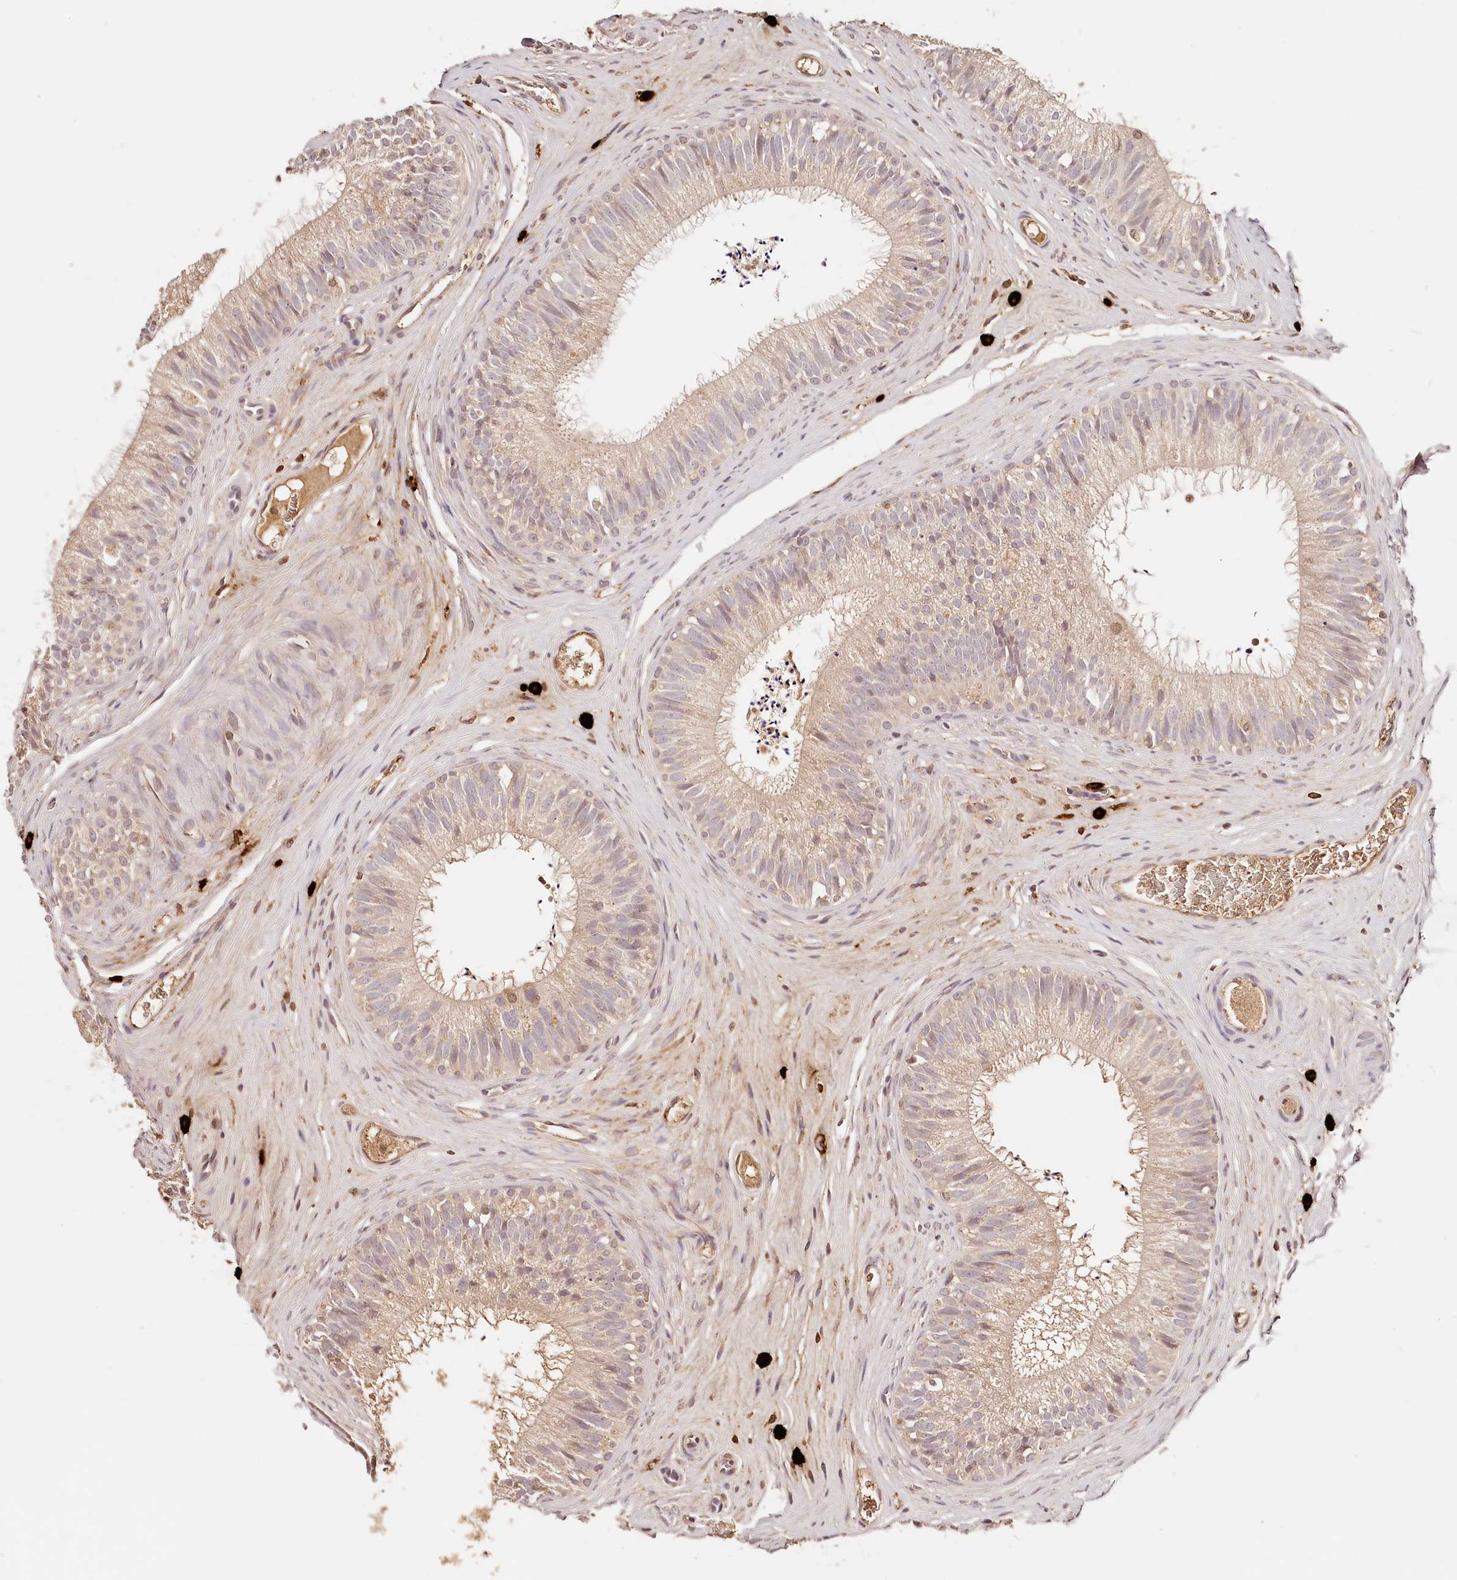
{"staining": {"intensity": "weak", "quantity": "25%-75%", "location": "cytoplasmic/membranous"}, "tissue": "epididymis", "cell_type": "Glandular cells", "image_type": "normal", "snomed": [{"axis": "morphology", "description": "Normal tissue, NOS"}, {"axis": "topography", "description": "Epididymis"}], "caption": "Protein staining of normal epididymis exhibits weak cytoplasmic/membranous staining in approximately 25%-75% of glandular cells.", "gene": "SYNGR1", "patient": {"sex": "male", "age": 29}}